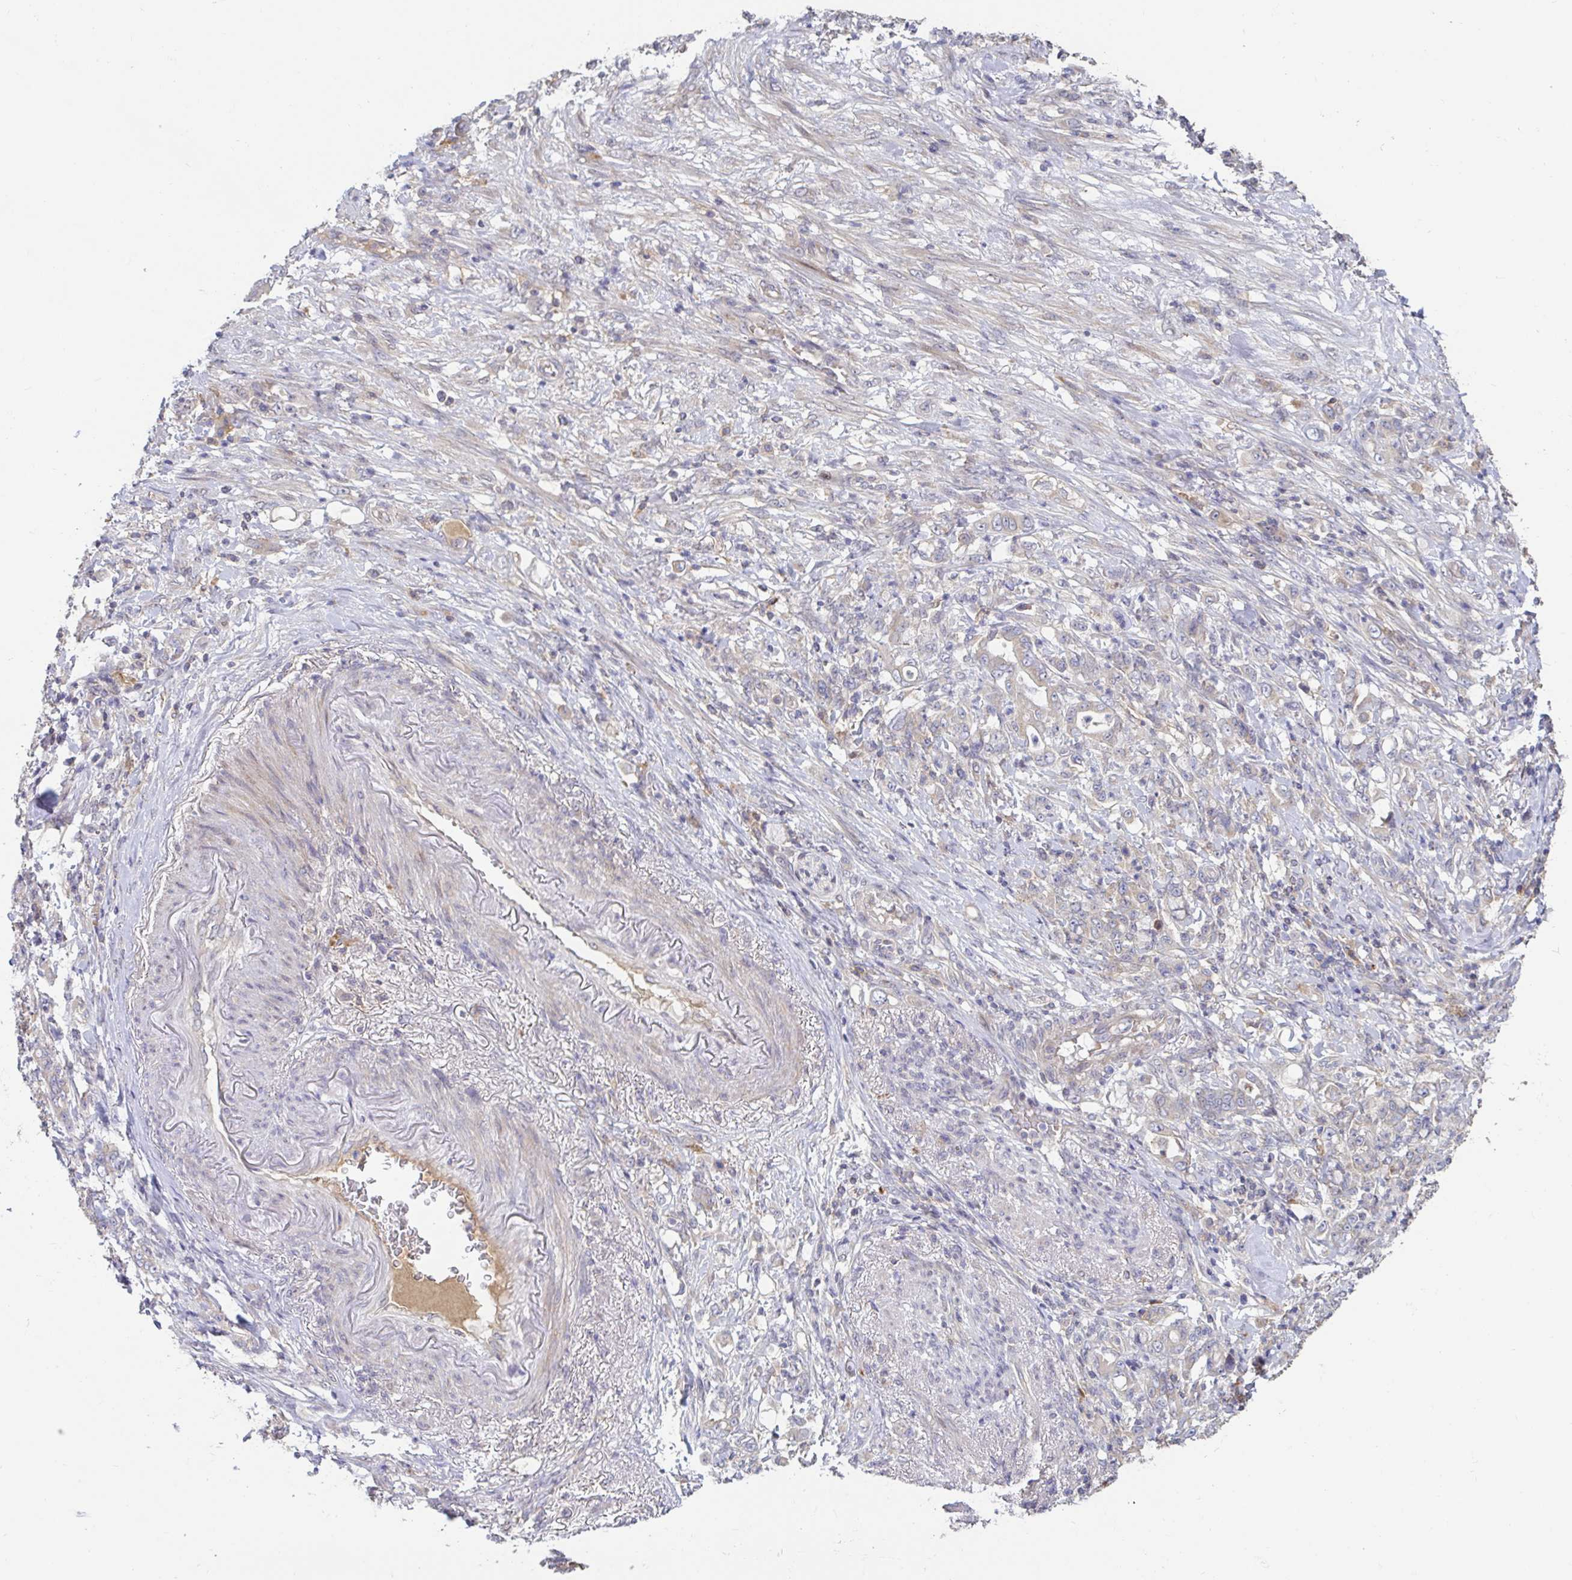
{"staining": {"intensity": "negative", "quantity": "none", "location": "none"}, "tissue": "stomach cancer", "cell_type": "Tumor cells", "image_type": "cancer", "snomed": [{"axis": "morphology", "description": "Adenocarcinoma, NOS"}, {"axis": "topography", "description": "Stomach"}], "caption": "Immunohistochemistry micrograph of neoplastic tissue: human adenocarcinoma (stomach) stained with DAB exhibits no significant protein positivity in tumor cells. Brightfield microscopy of immunohistochemistry stained with DAB (brown) and hematoxylin (blue), captured at high magnification.", "gene": "LARP1", "patient": {"sex": "female", "age": 79}}